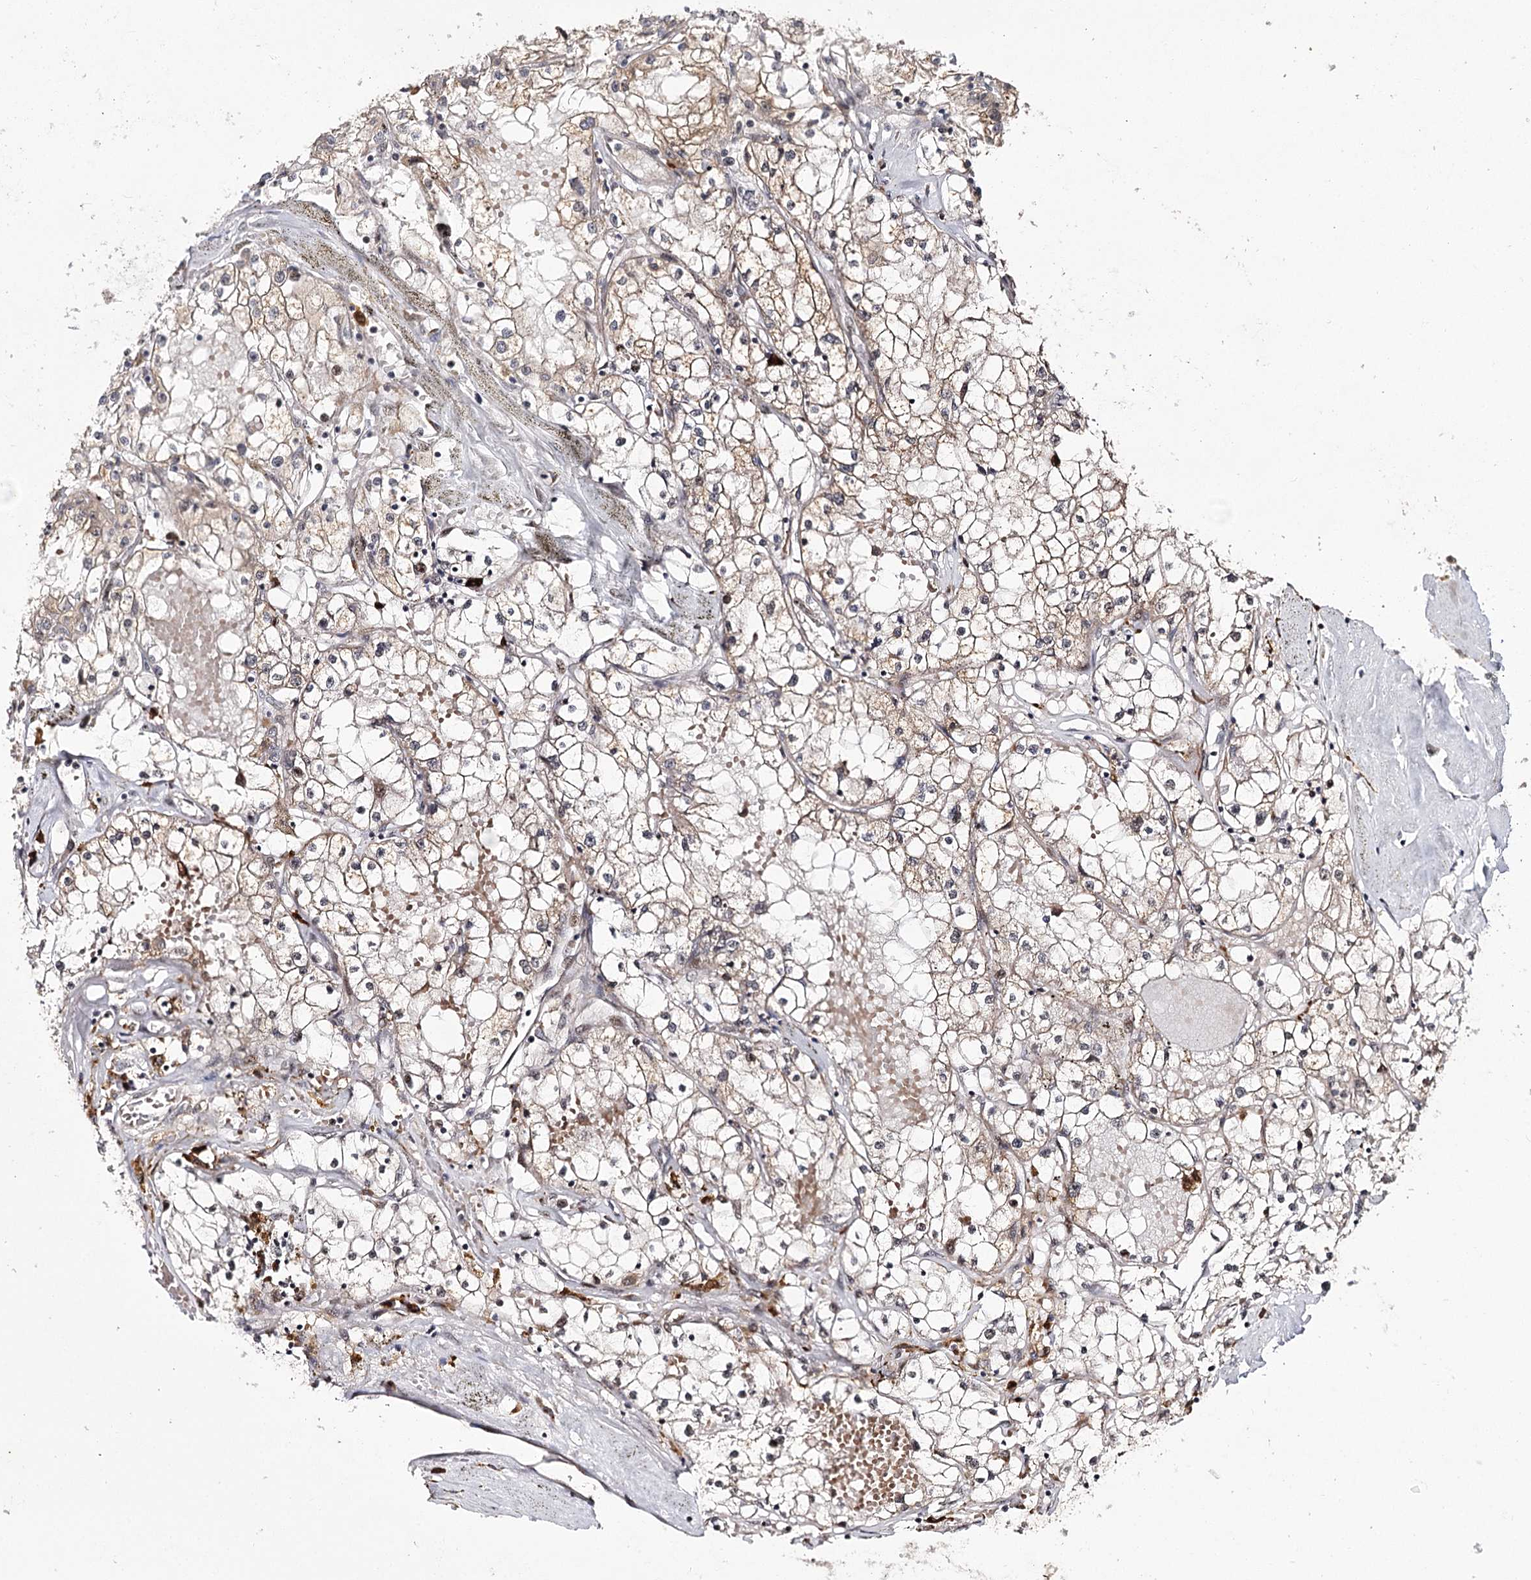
{"staining": {"intensity": "negative", "quantity": "none", "location": "none"}, "tissue": "renal cancer", "cell_type": "Tumor cells", "image_type": "cancer", "snomed": [{"axis": "morphology", "description": "Adenocarcinoma, NOS"}, {"axis": "topography", "description": "Kidney"}], "caption": "This is a histopathology image of IHC staining of renal cancer, which shows no staining in tumor cells.", "gene": "PYROXD1", "patient": {"sex": "male", "age": 56}}